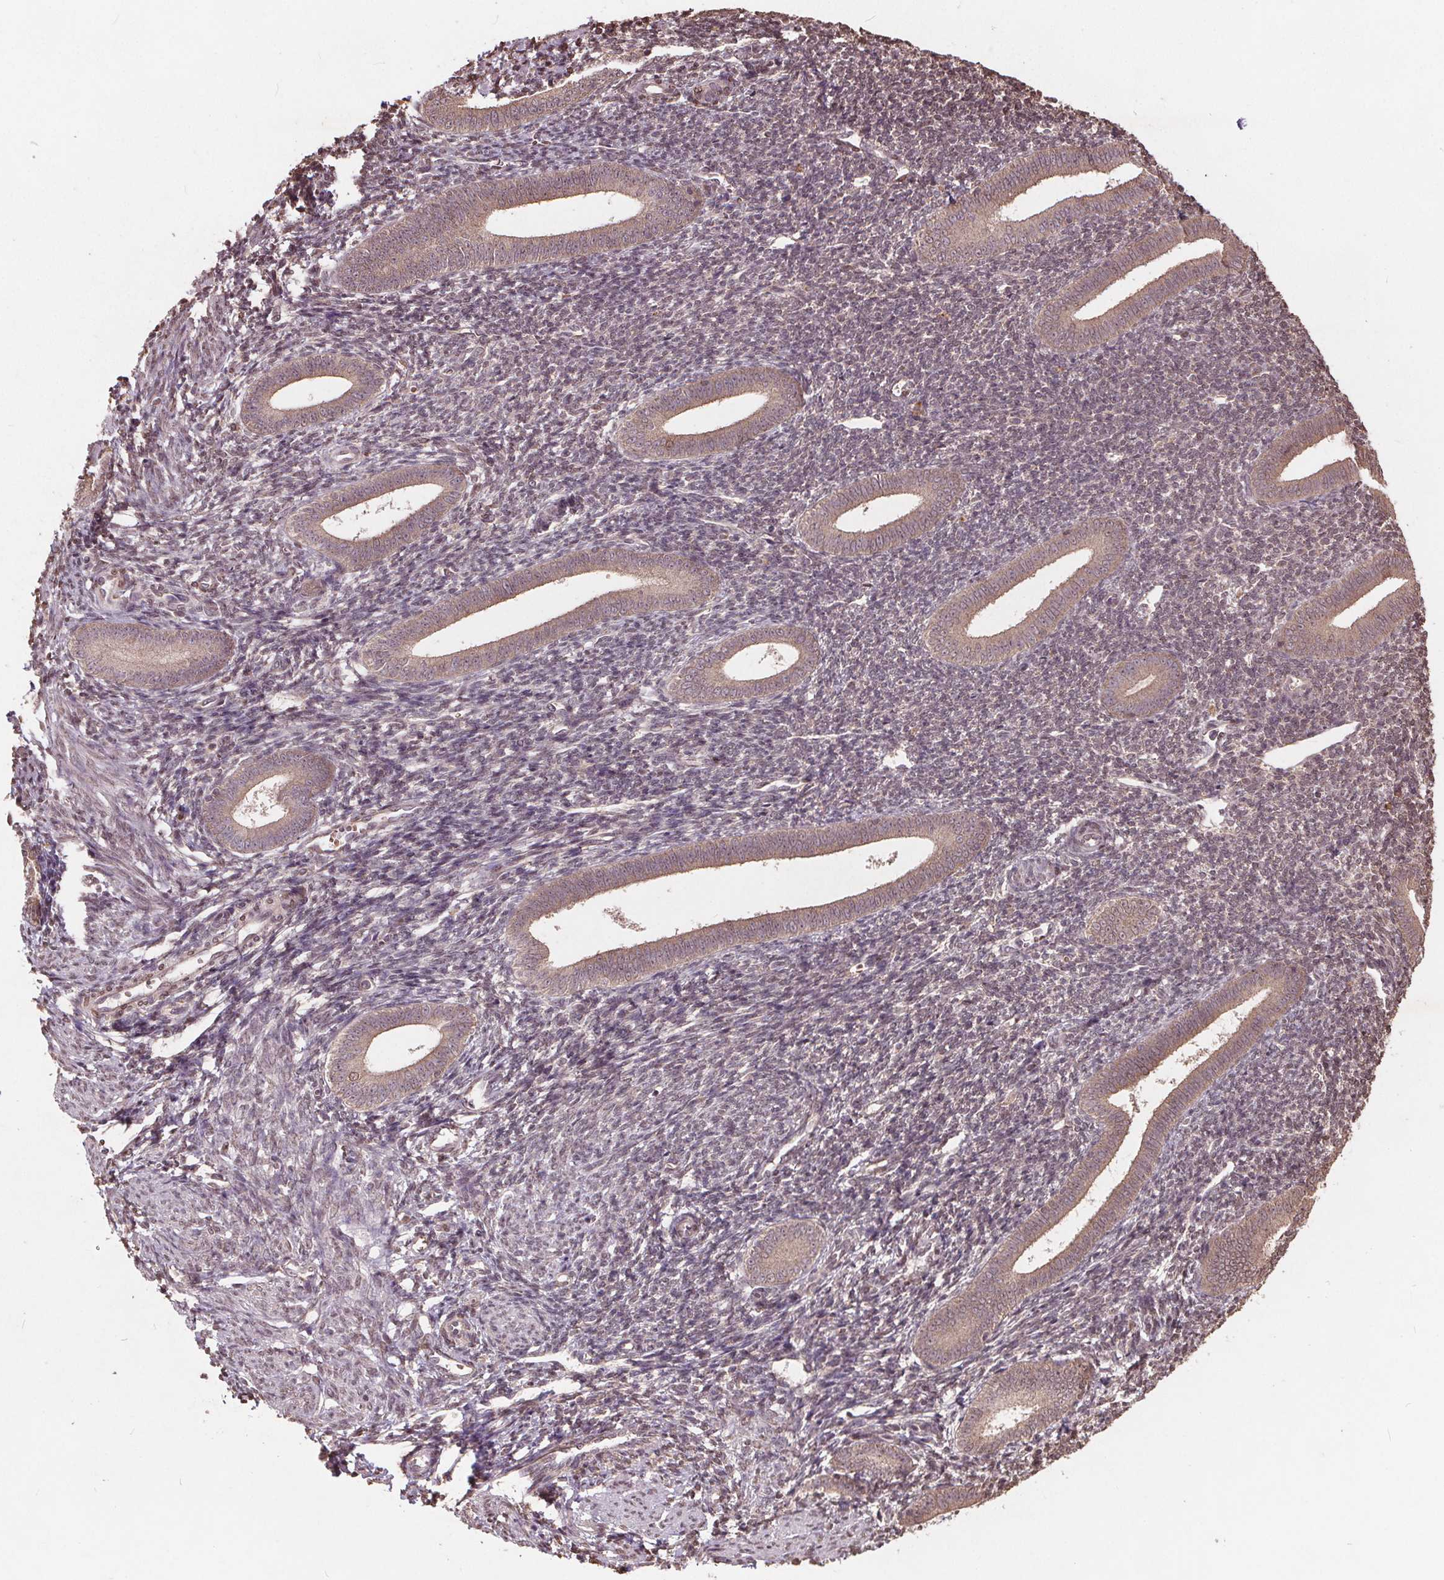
{"staining": {"intensity": "weak", "quantity": "<25%", "location": "nuclear"}, "tissue": "endometrium", "cell_type": "Cells in endometrial stroma", "image_type": "normal", "snomed": [{"axis": "morphology", "description": "Normal tissue, NOS"}, {"axis": "topography", "description": "Endometrium"}], "caption": "This is an IHC histopathology image of benign endometrium. There is no positivity in cells in endometrial stroma.", "gene": "HIF1AN", "patient": {"sex": "female", "age": 25}}